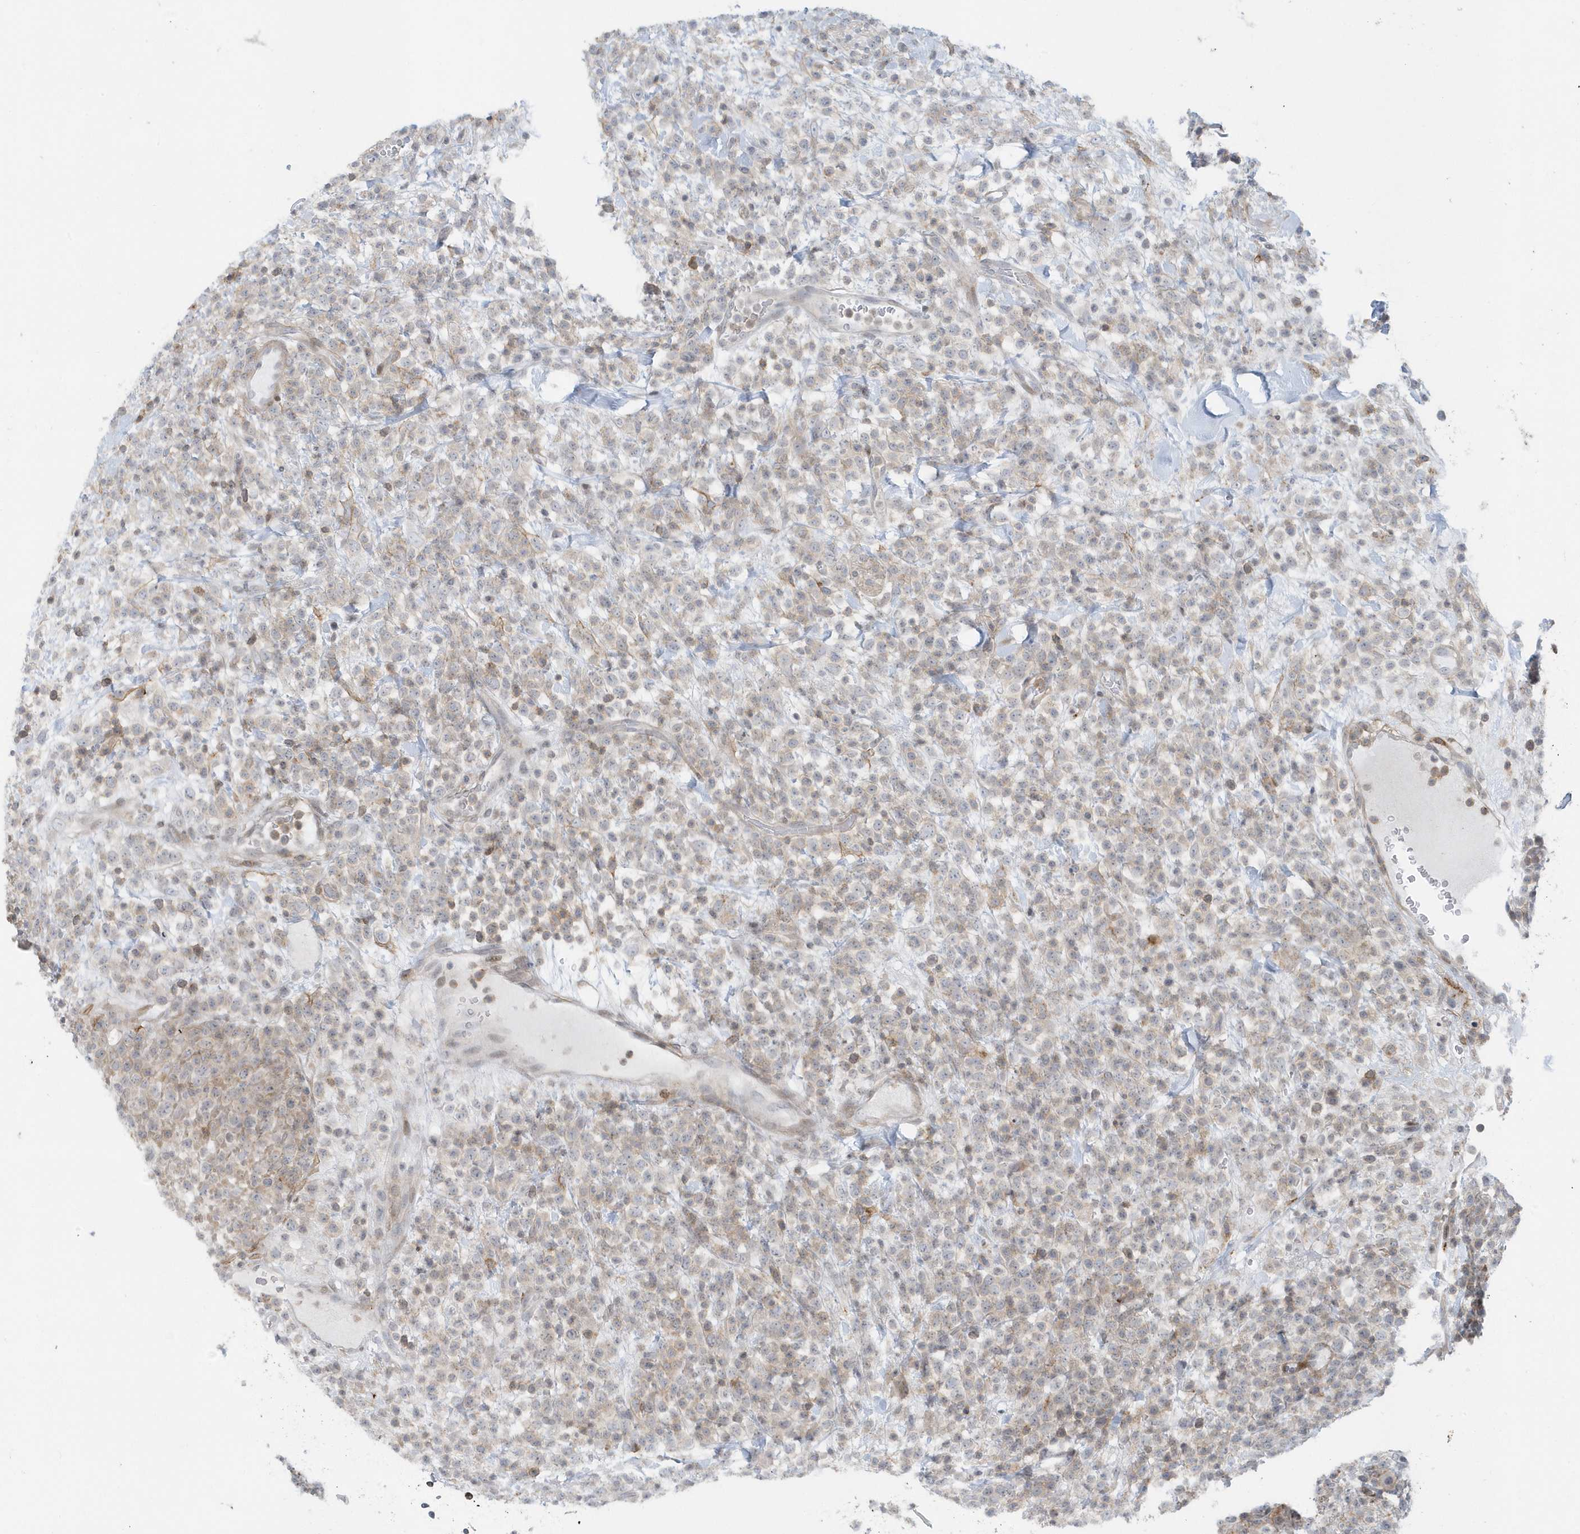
{"staining": {"intensity": "weak", "quantity": "<25%", "location": "cytoplasmic/membranous"}, "tissue": "lymphoma", "cell_type": "Tumor cells", "image_type": "cancer", "snomed": [{"axis": "morphology", "description": "Malignant lymphoma, non-Hodgkin's type, High grade"}, {"axis": "topography", "description": "Colon"}], "caption": "IHC histopathology image of neoplastic tissue: human high-grade malignant lymphoma, non-Hodgkin's type stained with DAB (3,3'-diaminobenzidine) displays no significant protein staining in tumor cells. (Immunohistochemistry, brightfield microscopy, high magnification).", "gene": "CACNB2", "patient": {"sex": "female", "age": 53}}